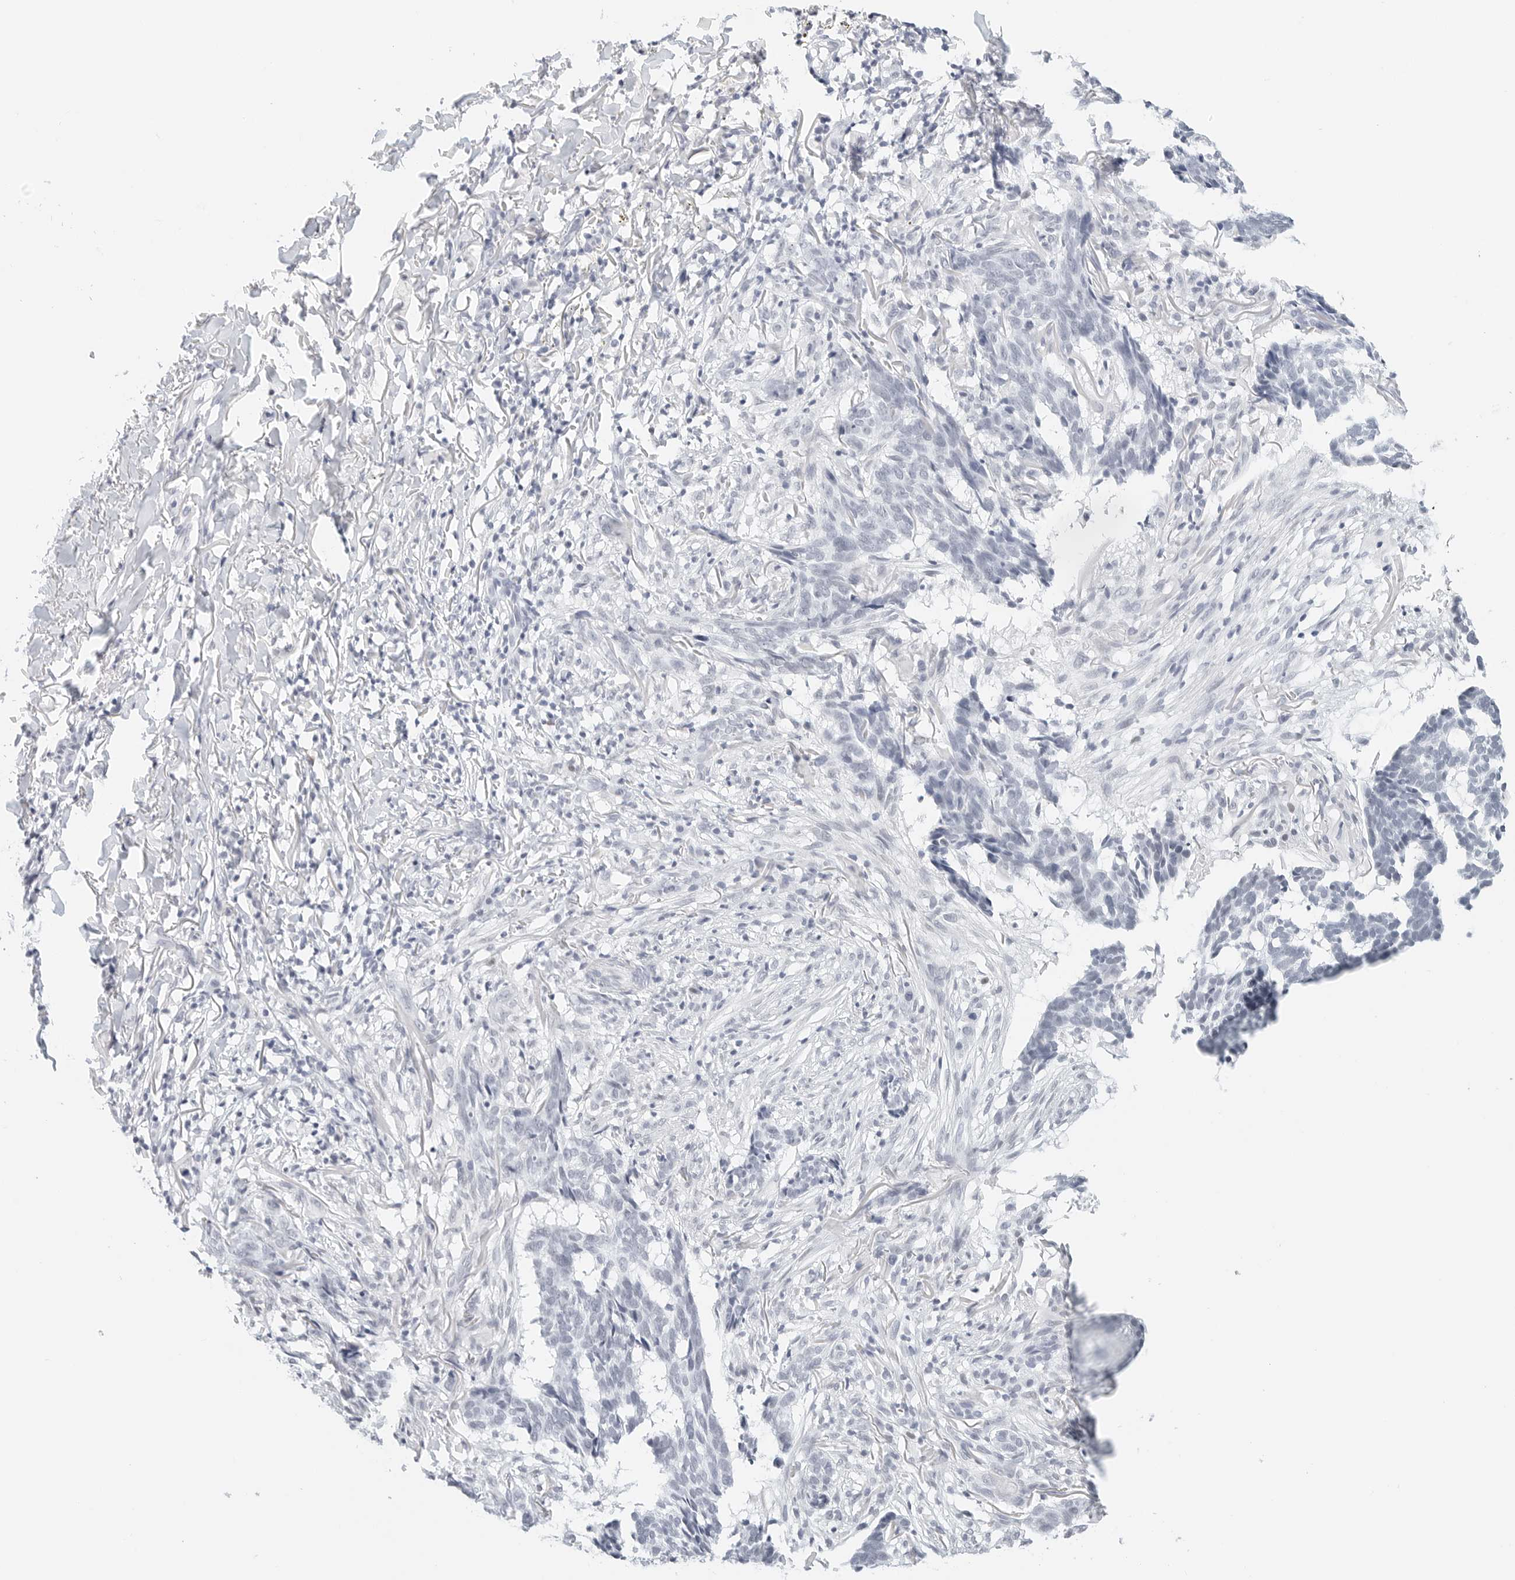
{"staining": {"intensity": "negative", "quantity": "none", "location": "none"}, "tissue": "skin cancer", "cell_type": "Tumor cells", "image_type": "cancer", "snomed": [{"axis": "morphology", "description": "Basal cell carcinoma"}, {"axis": "topography", "description": "Skin"}], "caption": "Immunohistochemistry histopathology image of neoplastic tissue: human skin cancer (basal cell carcinoma) stained with DAB (3,3'-diaminobenzidine) reveals no significant protein expression in tumor cells. Nuclei are stained in blue.", "gene": "CD22", "patient": {"sex": "male", "age": 85}}